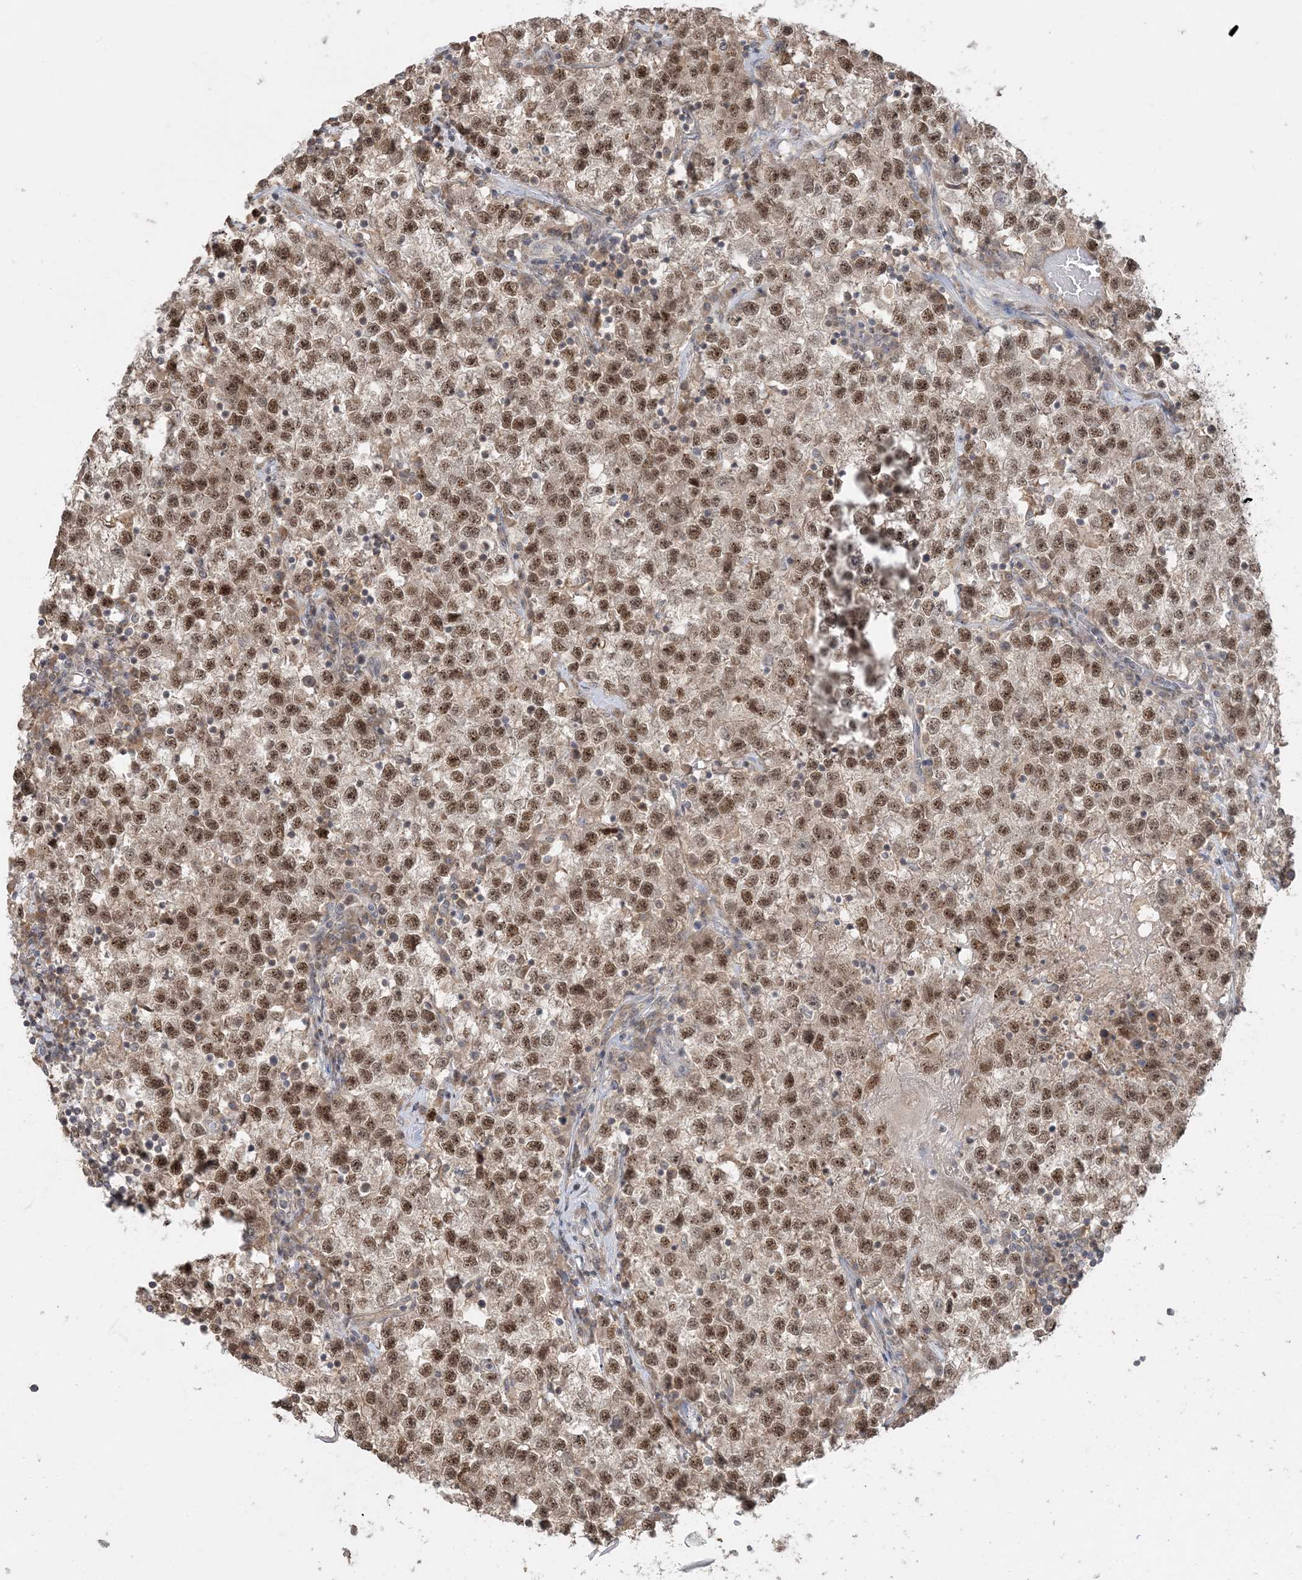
{"staining": {"intensity": "moderate", "quantity": ">75%", "location": "nuclear"}, "tissue": "testis cancer", "cell_type": "Tumor cells", "image_type": "cancer", "snomed": [{"axis": "morphology", "description": "Seminoma, NOS"}, {"axis": "topography", "description": "Testis"}], "caption": "A histopathology image of testis seminoma stained for a protein shows moderate nuclear brown staining in tumor cells.", "gene": "PRRT3", "patient": {"sex": "male", "age": 22}}